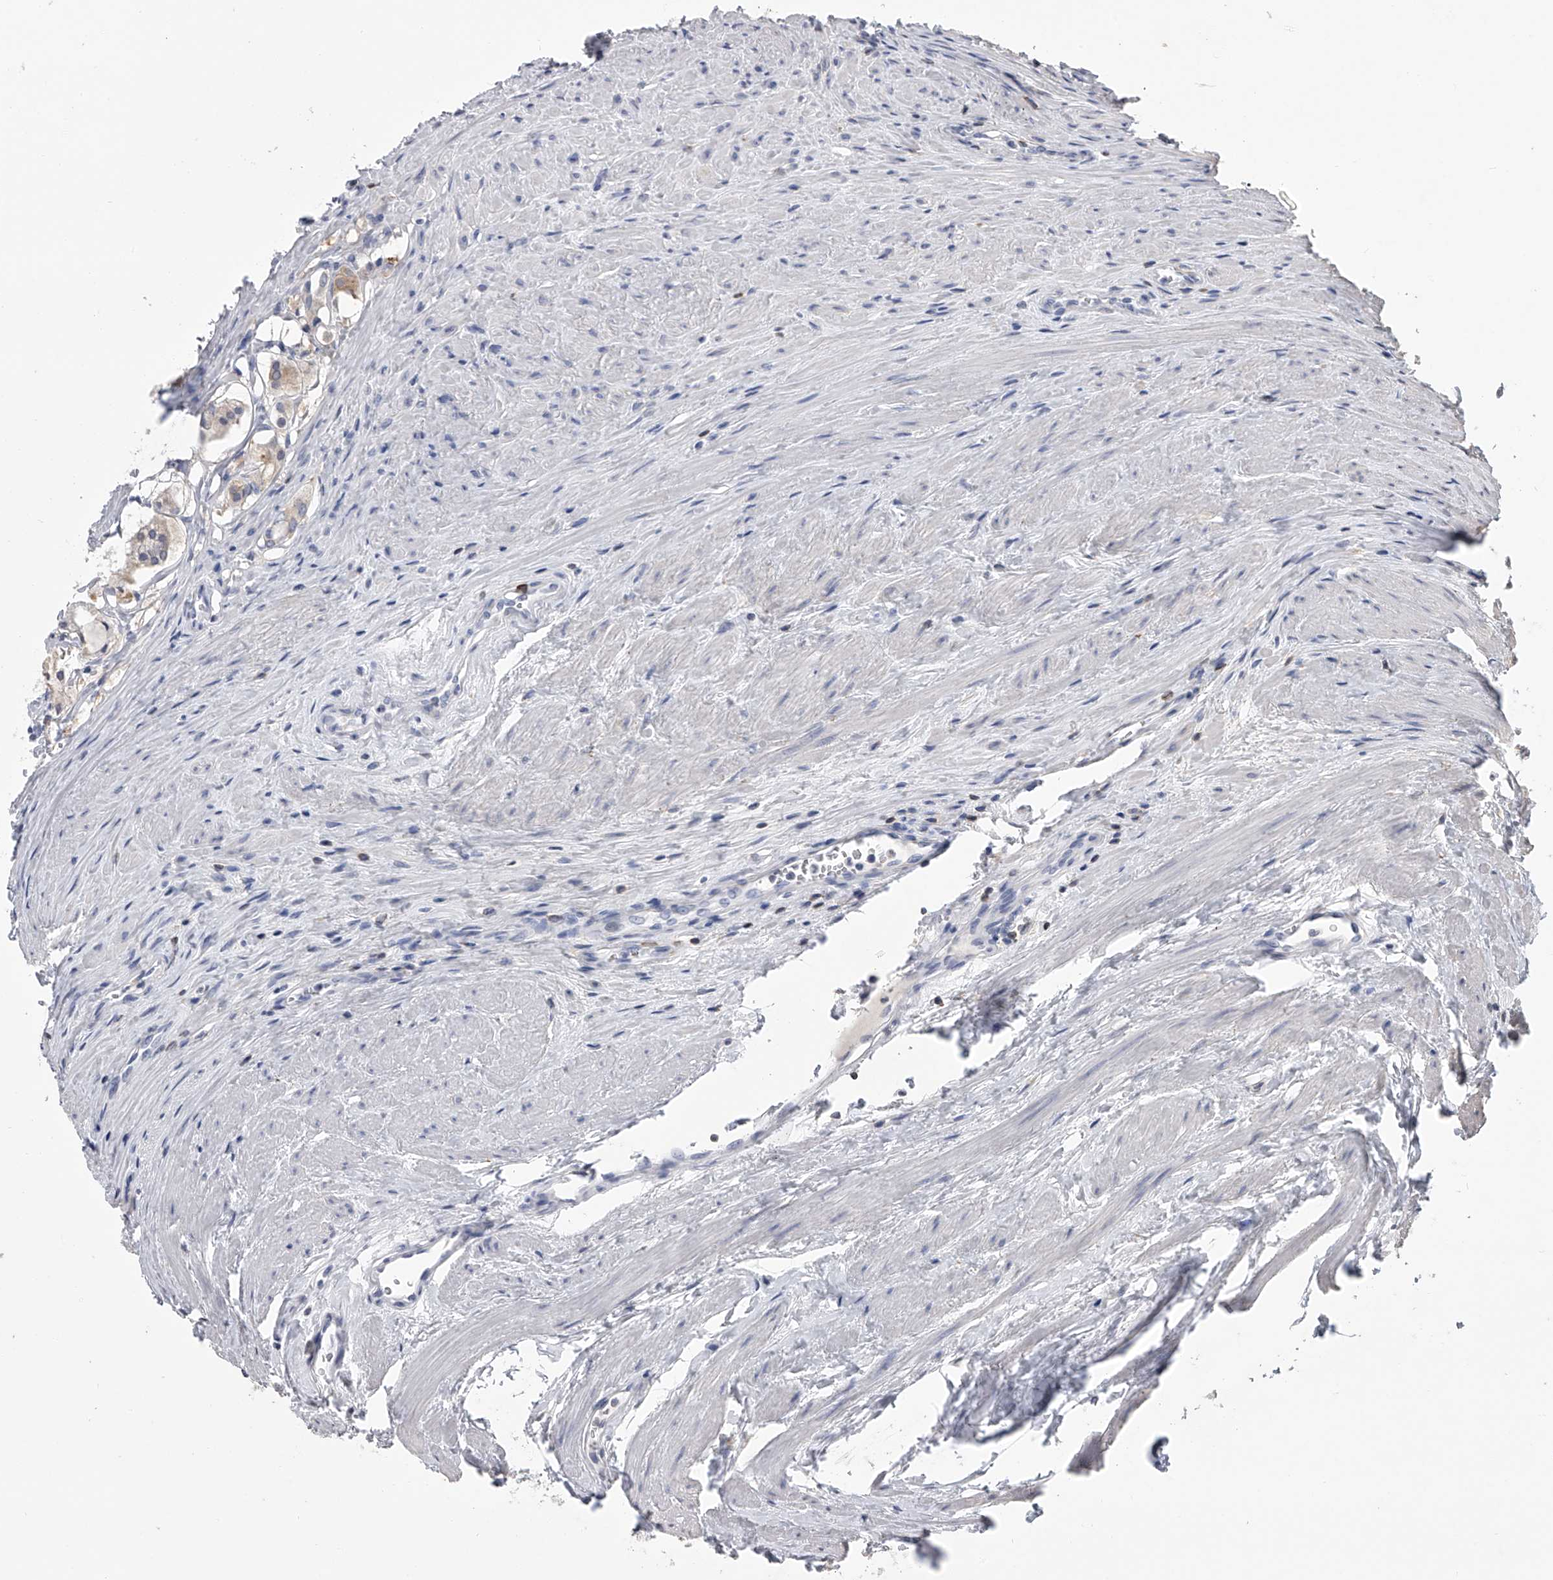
{"staining": {"intensity": "negative", "quantity": "none", "location": "none"}, "tissue": "prostate cancer", "cell_type": "Tumor cells", "image_type": "cancer", "snomed": [{"axis": "morphology", "description": "Adenocarcinoma, High grade"}, {"axis": "topography", "description": "Prostate"}], "caption": "Immunohistochemistry (IHC) of human adenocarcinoma (high-grade) (prostate) exhibits no staining in tumor cells. Nuclei are stained in blue.", "gene": "TASP1", "patient": {"sex": "male", "age": 68}}